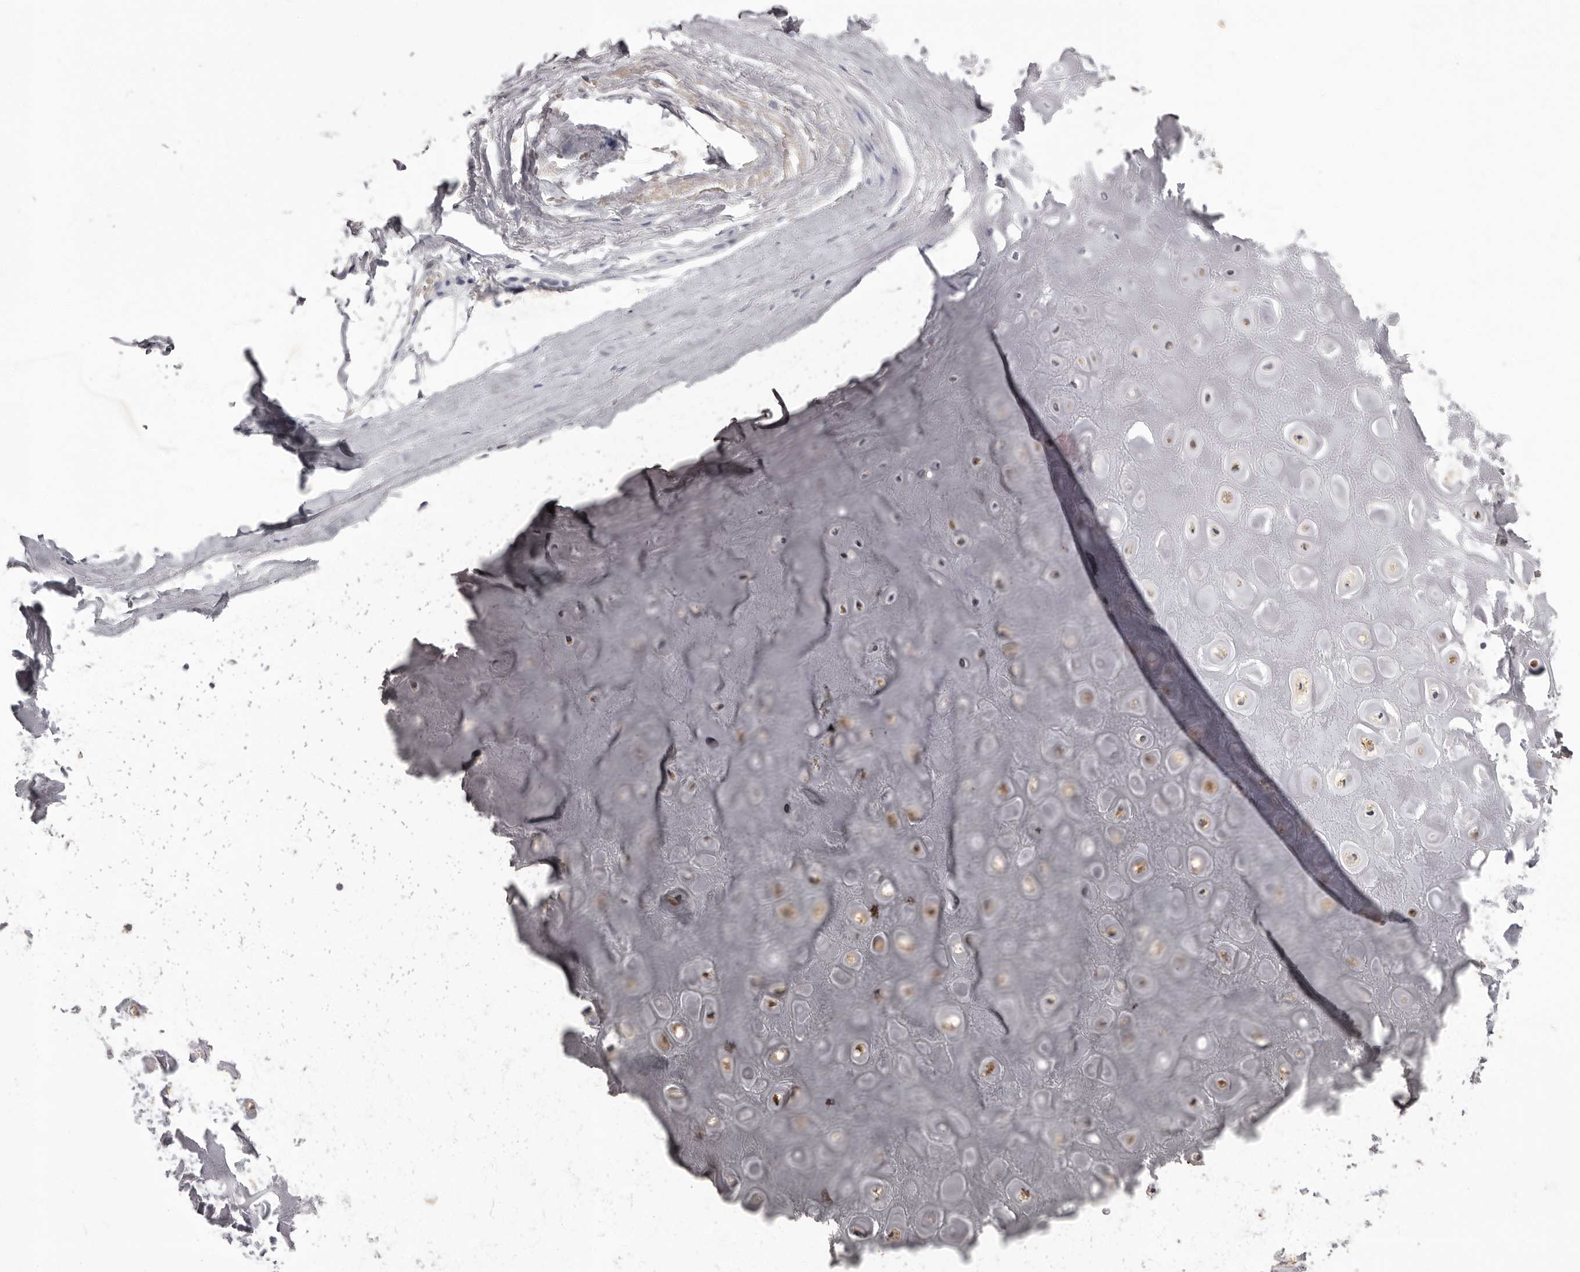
{"staining": {"intensity": "negative", "quantity": "none", "location": "none"}, "tissue": "adipose tissue", "cell_type": "Adipocytes", "image_type": "normal", "snomed": [{"axis": "morphology", "description": "Normal tissue, NOS"}, {"axis": "morphology", "description": "Basal cell carcinoma"}, {"axis": "topography", "description": "Skin"}], "caption": "IHC histopathology image of normal adipose tissue: adipose tissue stained with DAB (3,3'-diaminobenzidine) reveals no significant protein positivity in adipocytes. (DAB immunohistochemistry visualized using brightfield microscopy, high magnification).", "gene": "APEH", "patient": {"sex": "female", "age": 89}}